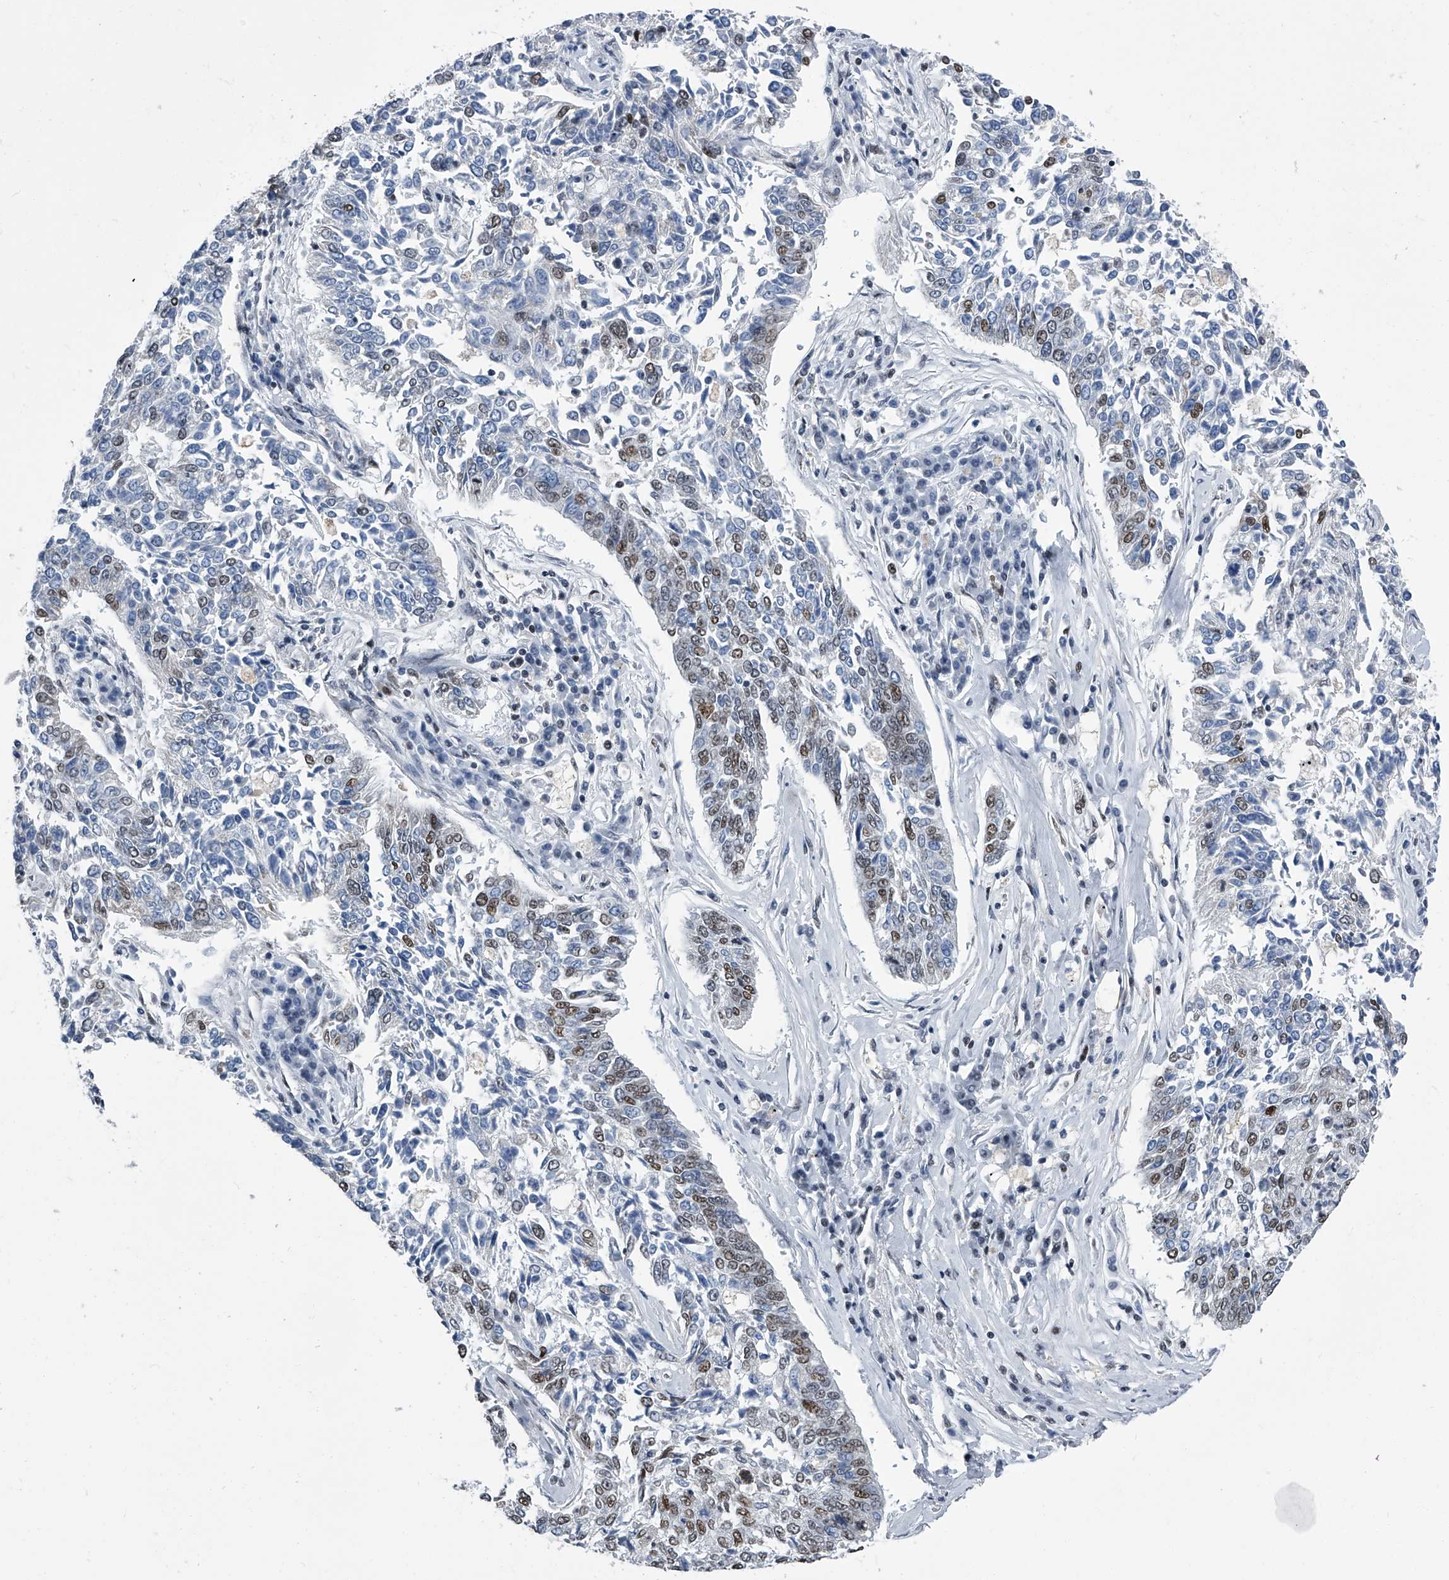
{"staining": {"intensity": "moderate", "quantity": "<25%", "location": "nuclear"}, "tissue": "lung cancer", "cell_type": "Tumor cells", "image_type": "cancer", "snomed": [{"axis": "morphology", "description": "Normal tissue, NOS"}, {"axis": "morphology", "description": "Squamous cell carcinoma, NOS"}, {"axis": "topography", "description": "Cartilage tissue"}, {"axis": "topography", "description": "Bronchus"}, {"axis": "topography", "description": "Lung"}], "caption": "An immunohistochemistry (IHC) photomicrograph of tumor tissue is shown. Protein staining in brown labels moderate nuclear positivity in lung squamous cell carcinoma within tumor cells. The staining was performed using DAB (3,3'-diaminobenzidine), with brown indicating positive protein expression. Nuclei are stained blue with hematoxylin.", "gene": "SIM2", "patient": {"sex": "female", "age": 49}}